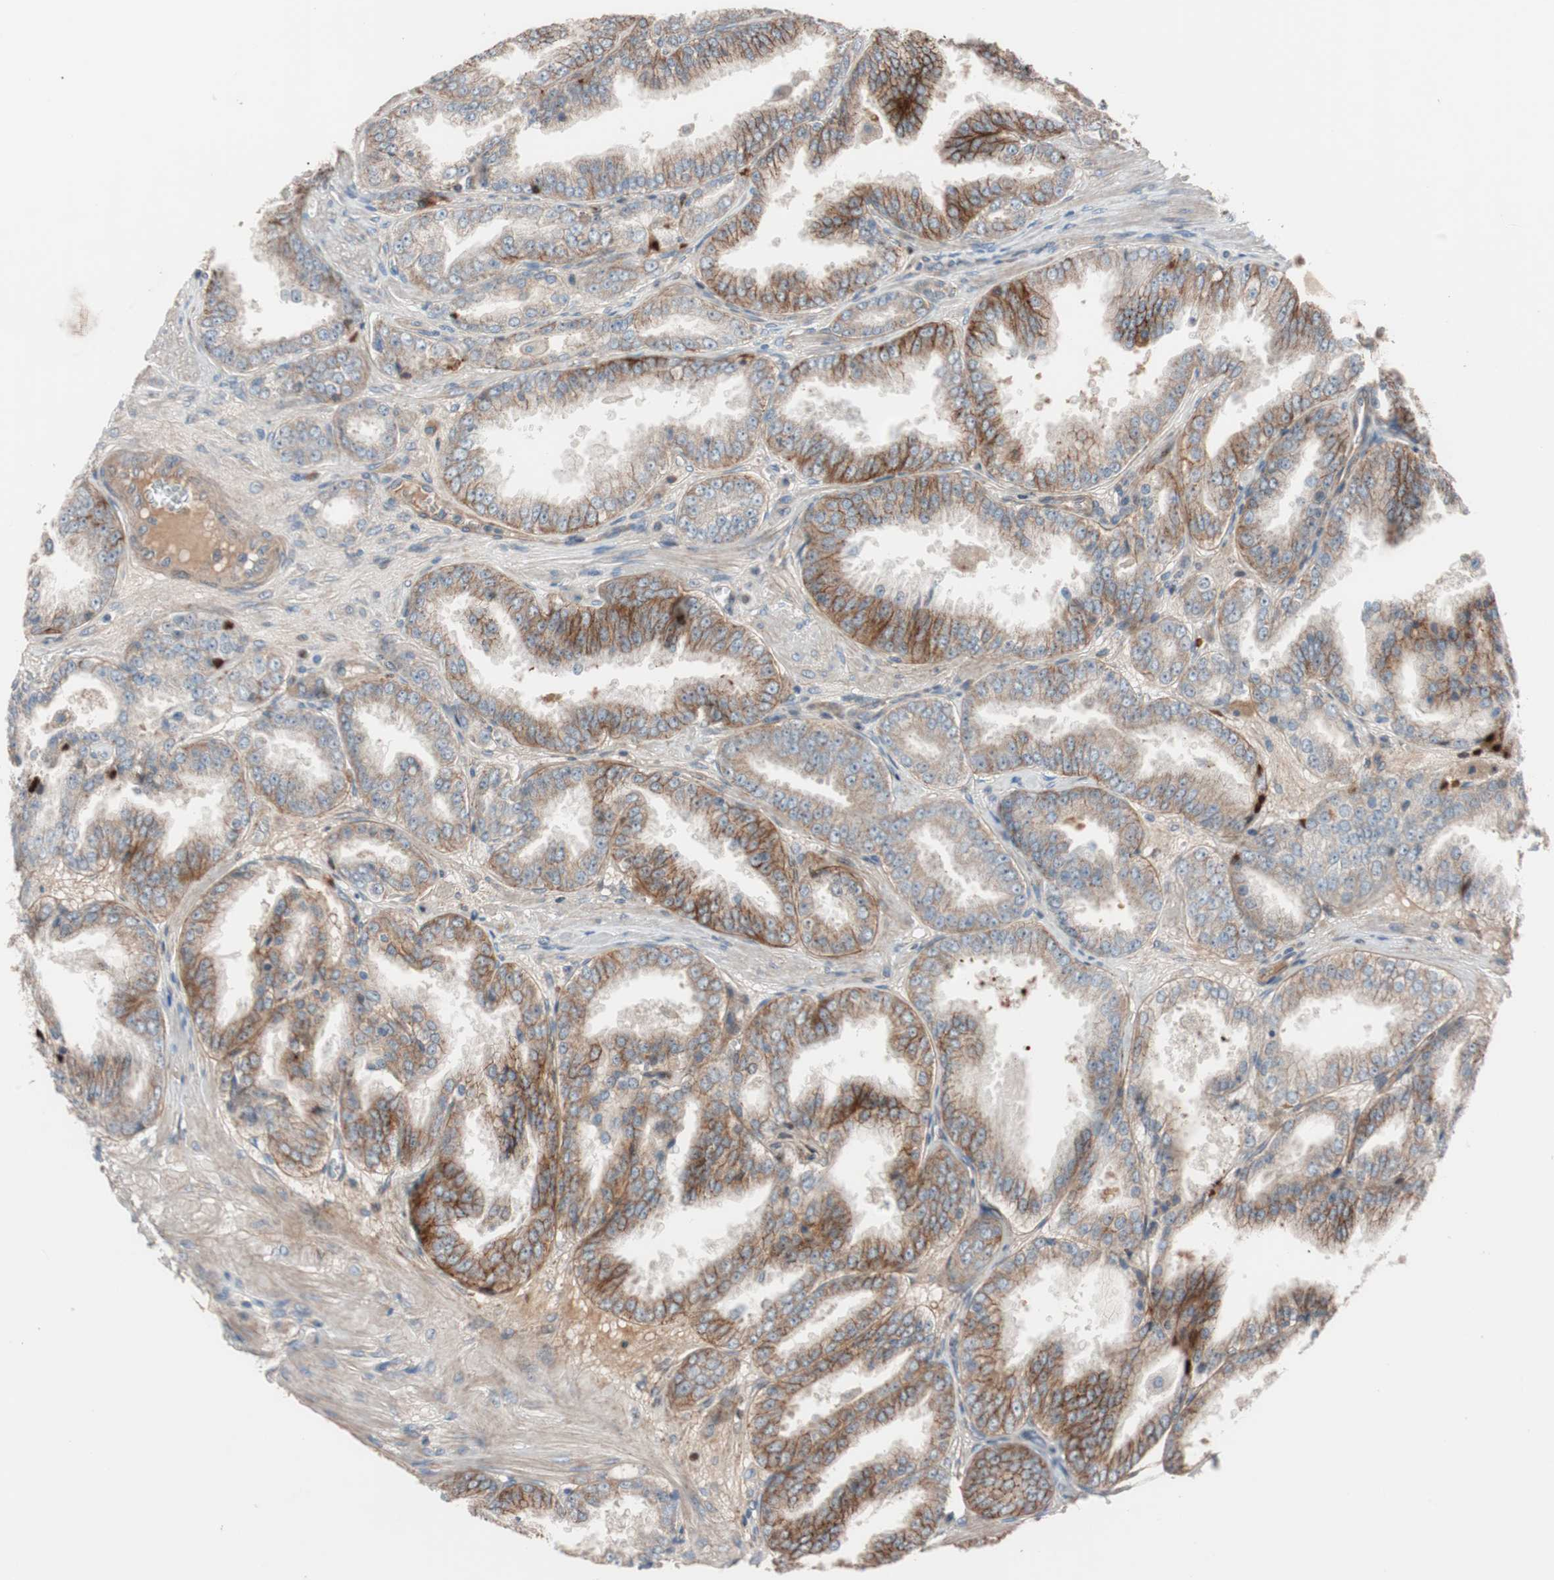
{"staining": {"intensity": "moderate", "quantity": ">75%", "location": "cytoplasmic/membranous"}, "tissue": "prostate cancer", "cell_type": "Tumor cells", "image_type": "cancer", "snomed": [{"axis": "morphology", "description": "Adenocarcinoma, High grade"}, {"axis": "topography", "description": "Prostate"}], "caption": "This is an image of immunohistochemistry staining of prostate cancer (adenocarcinoma (high-grade)), which shows moderate expression in the cytoplasmic/membranous of tumor cells.", "gene": "SDC4", "patient": {"sex": "male", "age": 61}}